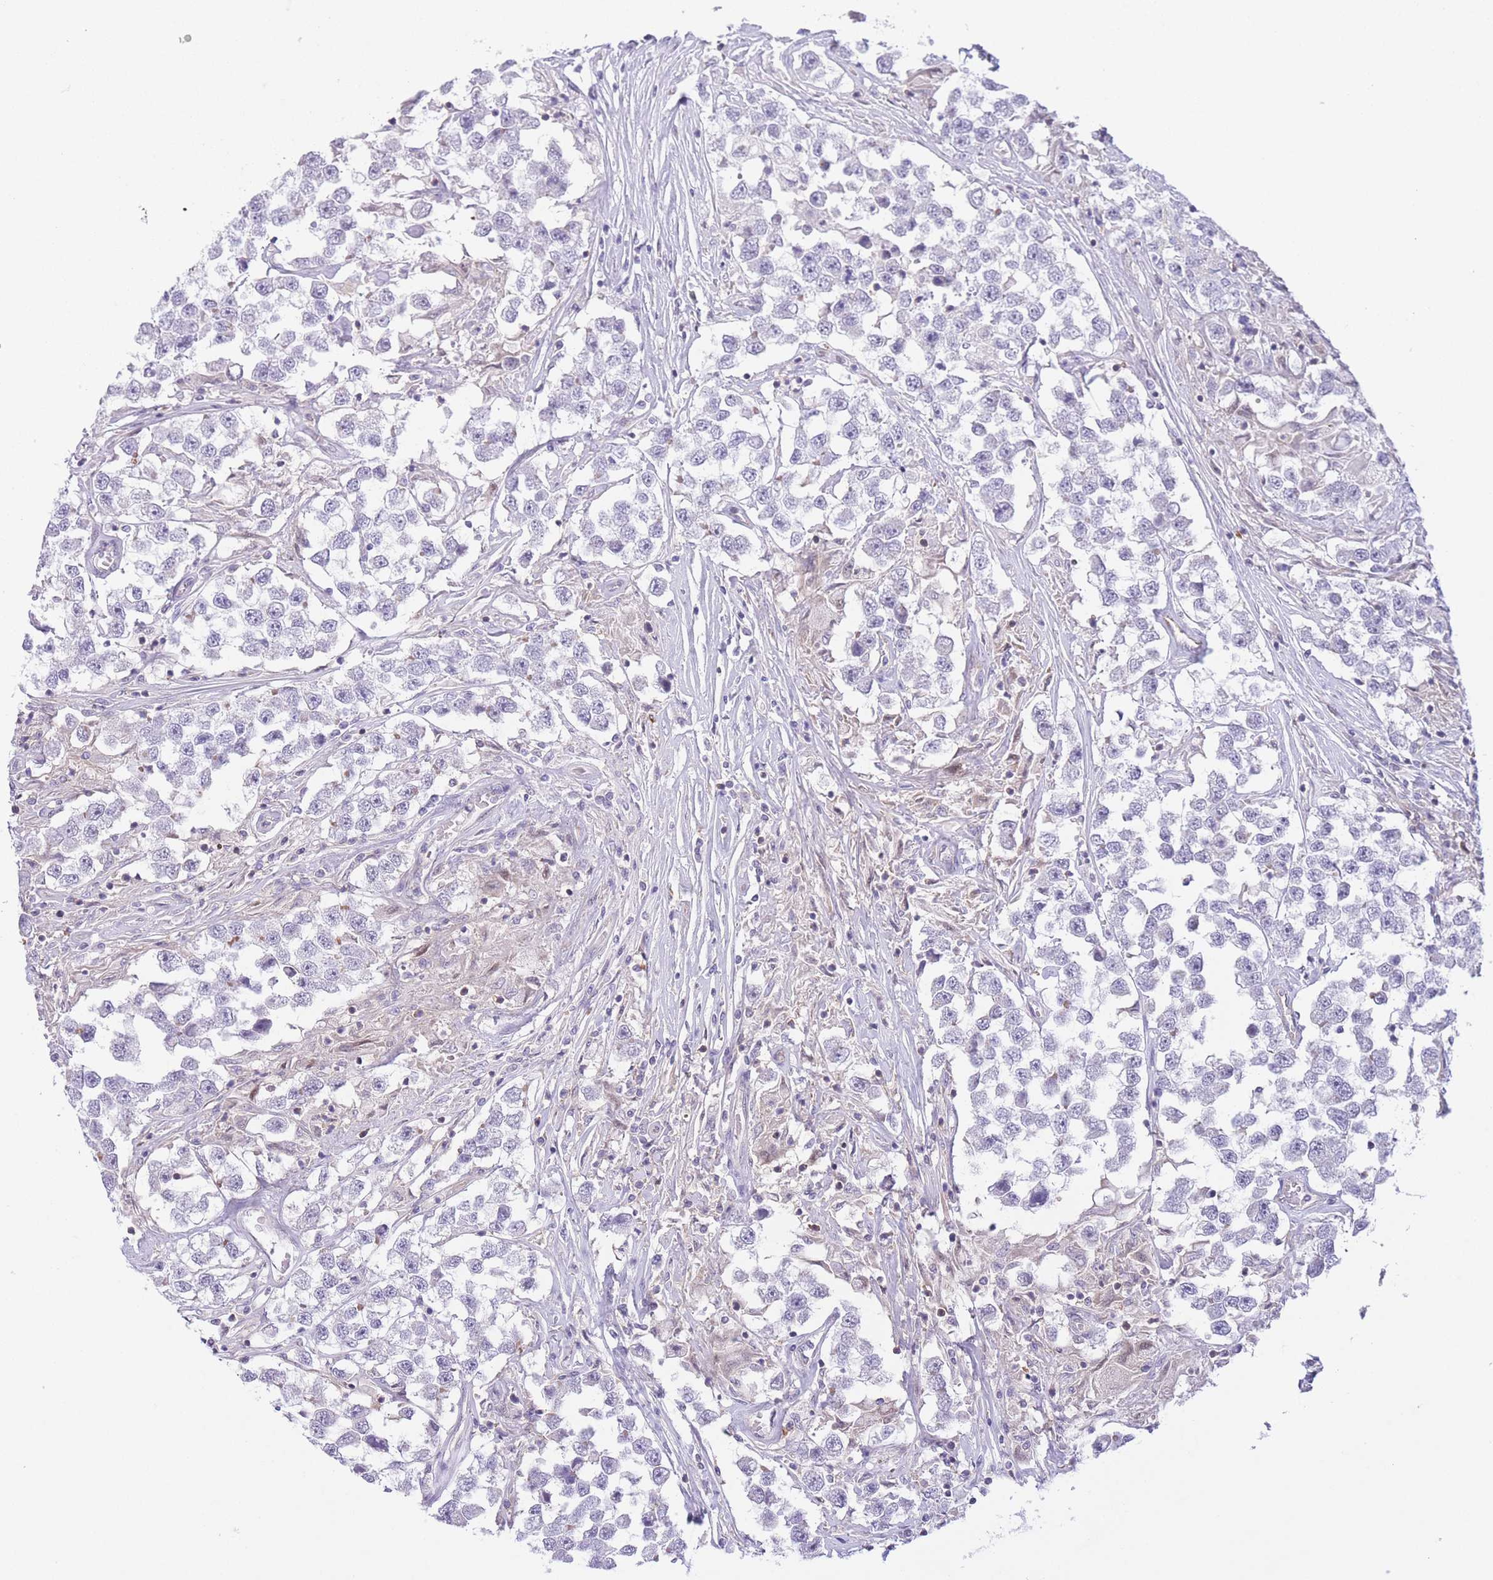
{"staining": {"intensity": "negative", "quantity": "none", "location": "none"}, "tissue": "testis cancer", "cell_type": "Tumor cells", "image_type": "cancer", "snomed": [{"axis": "morphology", "description": "Seminoma, NOS"}, {"axis": "topography", "description": "Testis"}], "caption": "Immunohistochemistry (IHC) of human testis cancer shows no positivity in tumor cells. (DAB immunohistochemistry (IHC) visualized using brightfield microscopy, high magnification).", "gene": "C9orf152", "patient": {"sex": "male", "age": 46}}